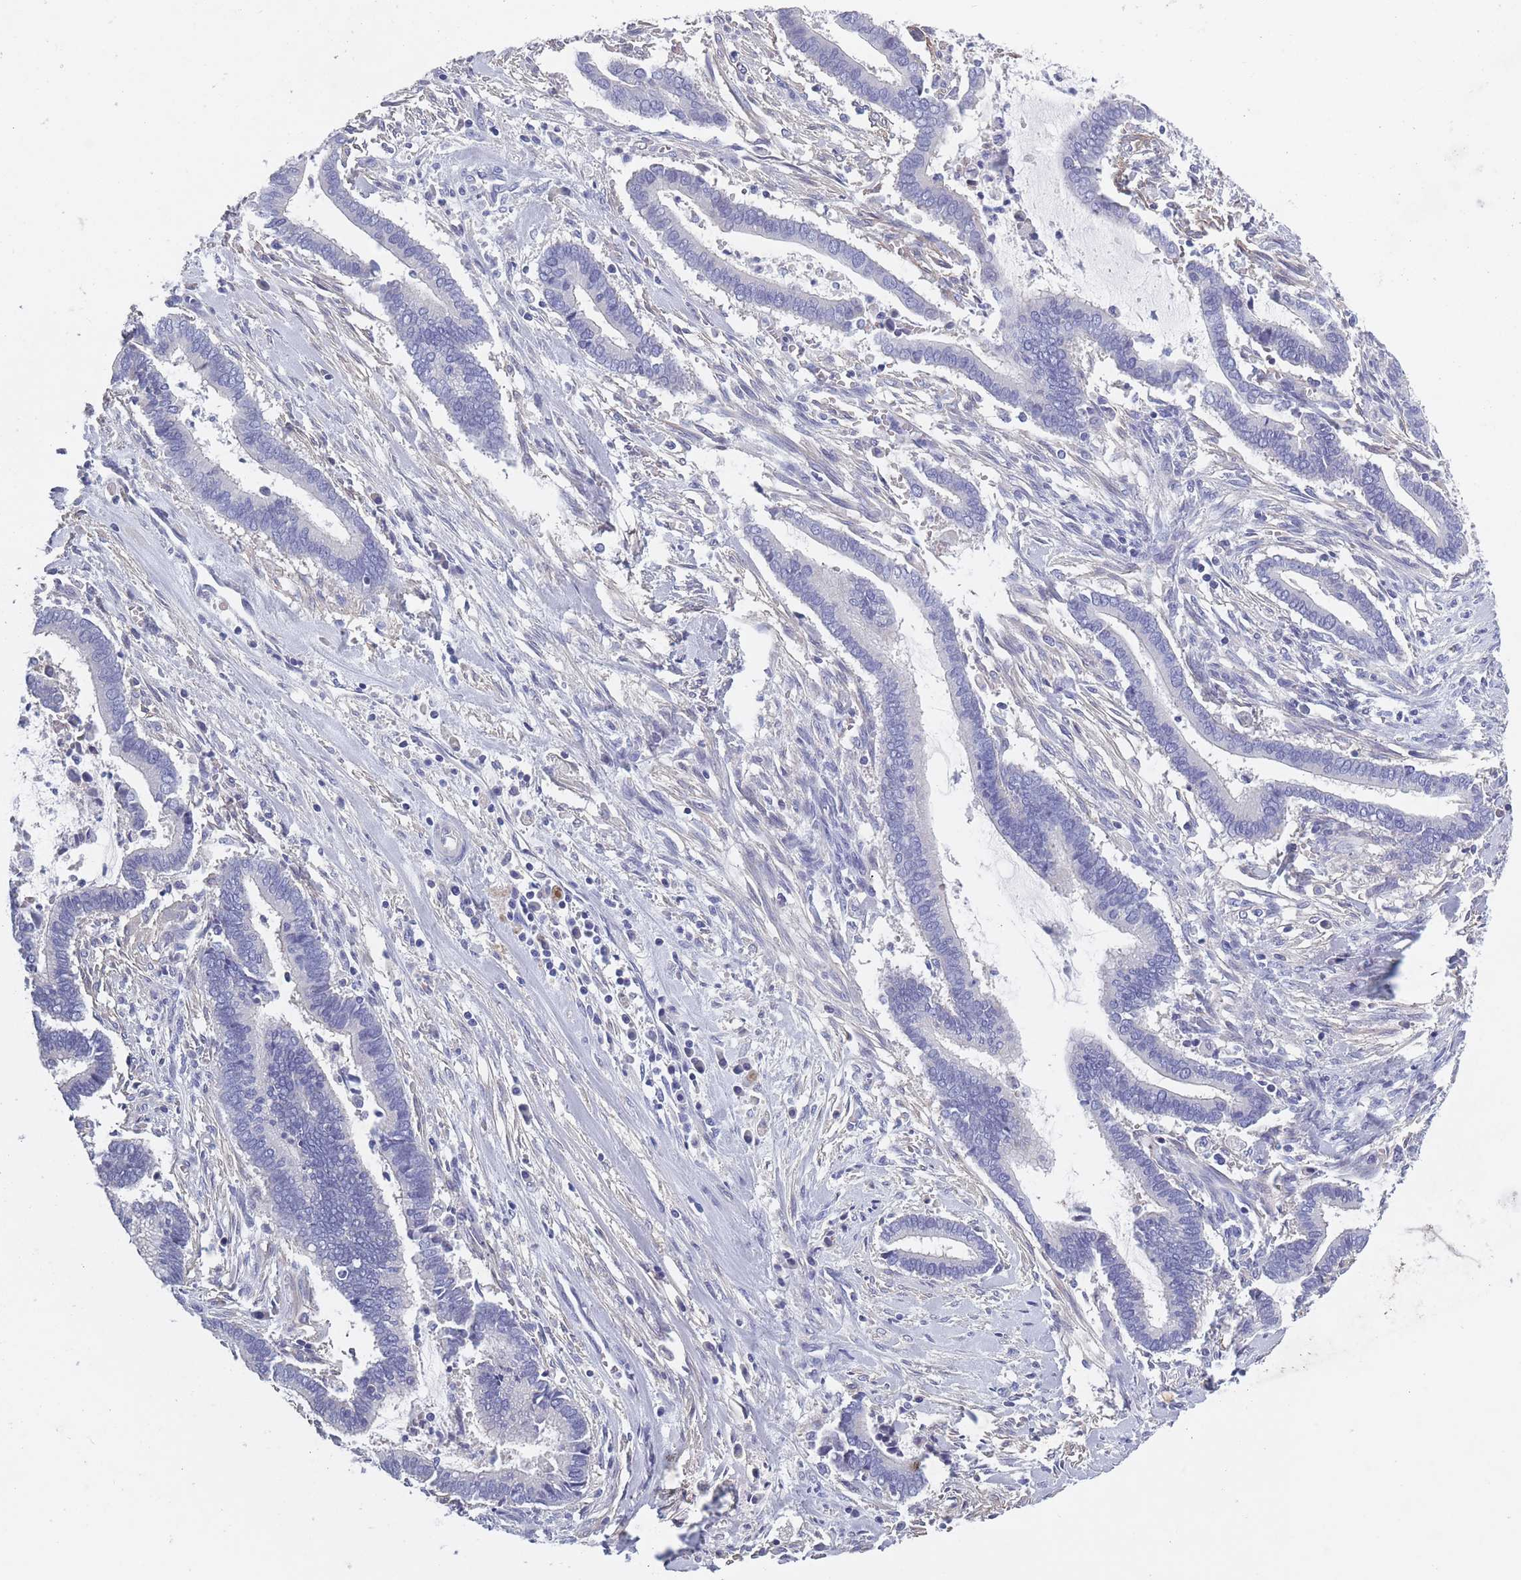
{"staining": {"intensity": "negative", "quantity": "none", "location": "none"}, "tissue": "cervical cancer", "cell_type": "Tumor cells", "image_type": "cancer", "snomed": [{"axis": "morphology", "description": "Adenocarcinoma, NOS"}, {"axis": "topography", "description": "Cervix"}], "caption": "Immunohistochemistry (IHC) histopathology image of neoplastic tissue: cervical cancer stained with DAB (3,3'-diaminobenzidine) demonstrates no significant protein staining in tumor cells.", "gene": "OR4C5", "patient": {"sex": "female", "age": 44}}